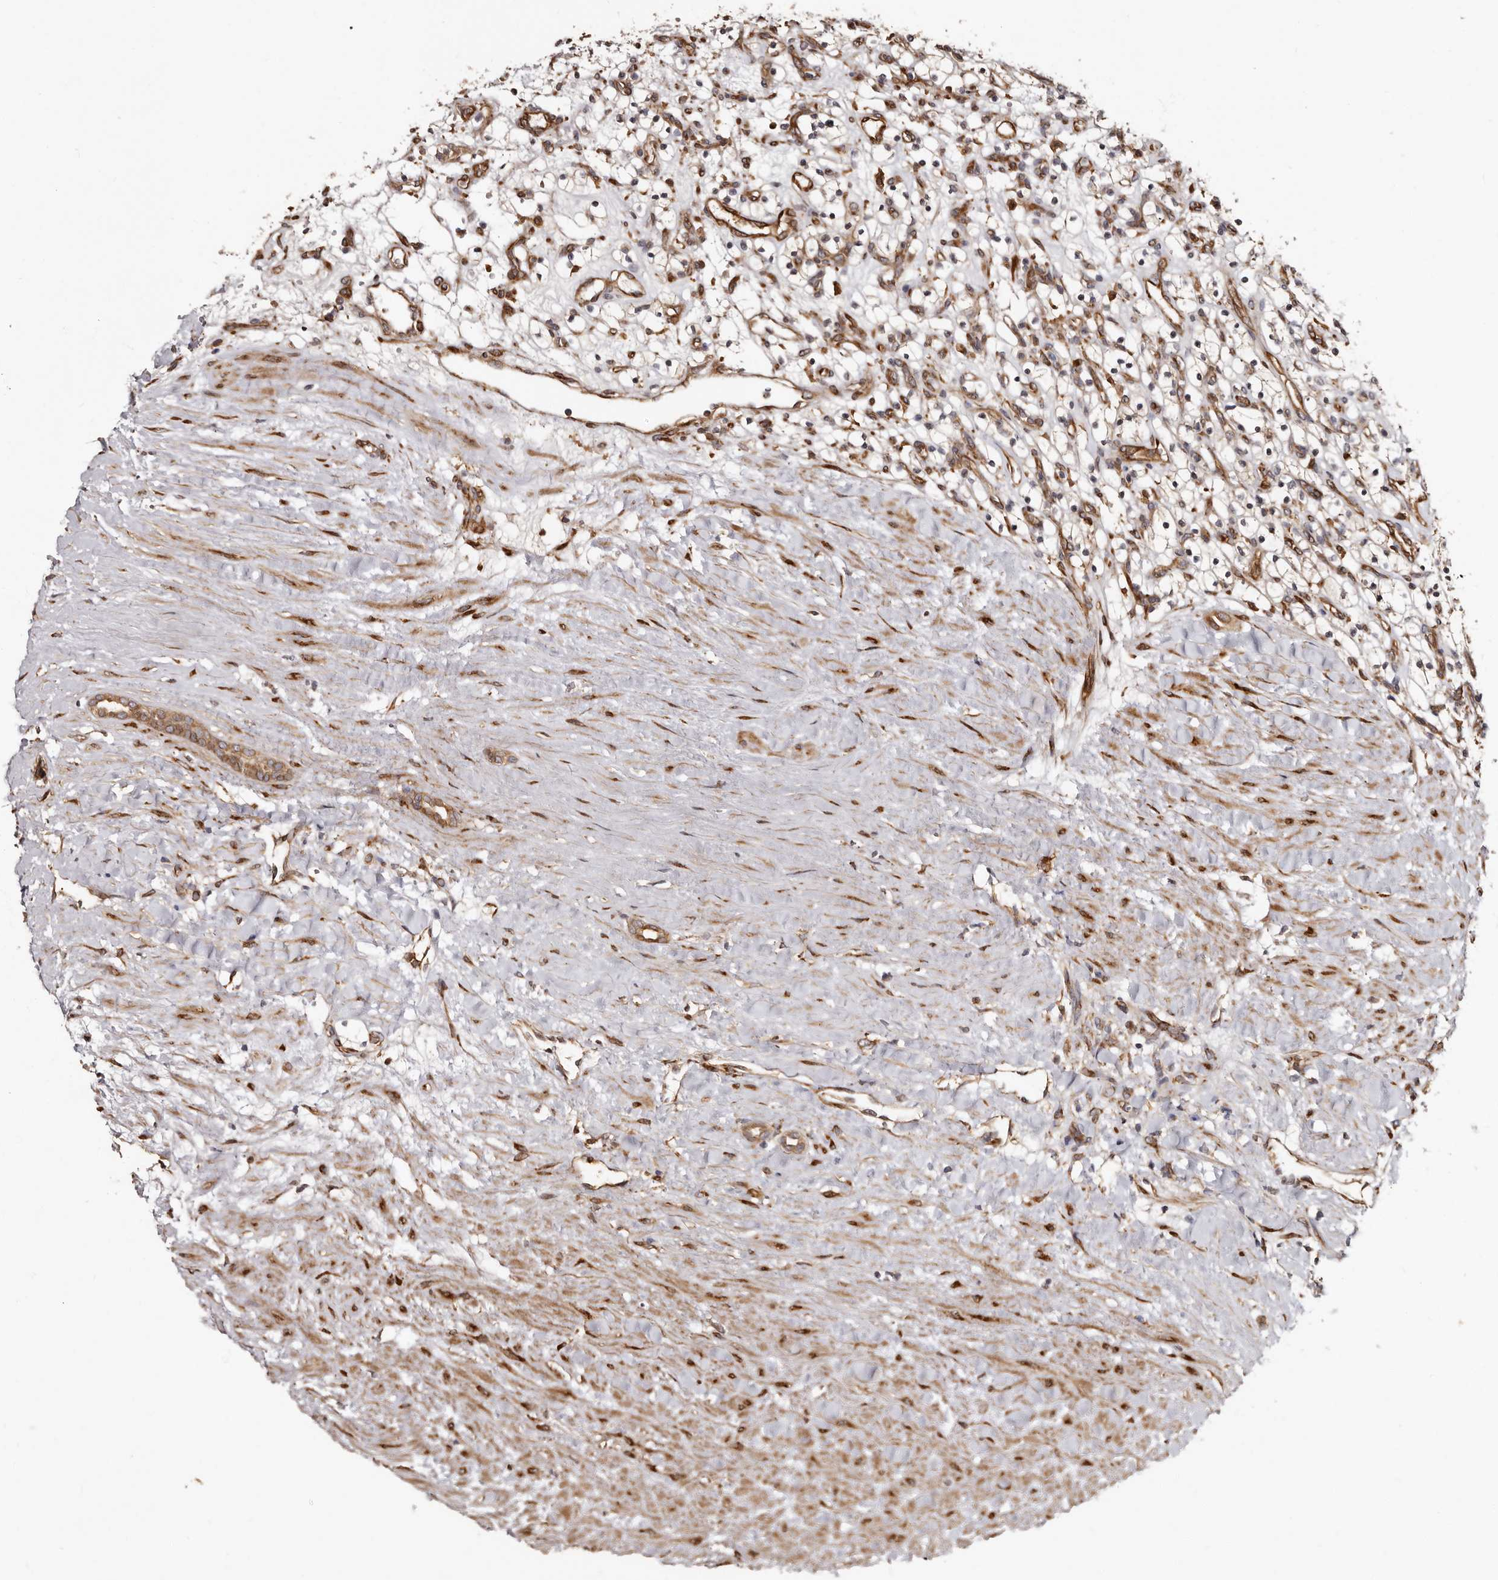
{"staining": {"intensity": "negative", "quantity": "none", "location": "none"}, "tissue": "renal cancer", "cell_type": "Tumor cells", "image_type": "cancer", "snomed": [{"axis": "morphology", "description": "Adenocarcinoma, NOS"}, {"axis": "topography", "description": "Kidney"}], "caption": "DAB immunohistochemical staining of renal cancer demonstrates no significant staining in tumor cells. (Immunohistochemistry, brightfield microscopy, high magnification).", "gene": "TBC1D22B", "patient": {"sex": "female", "age": 57}}